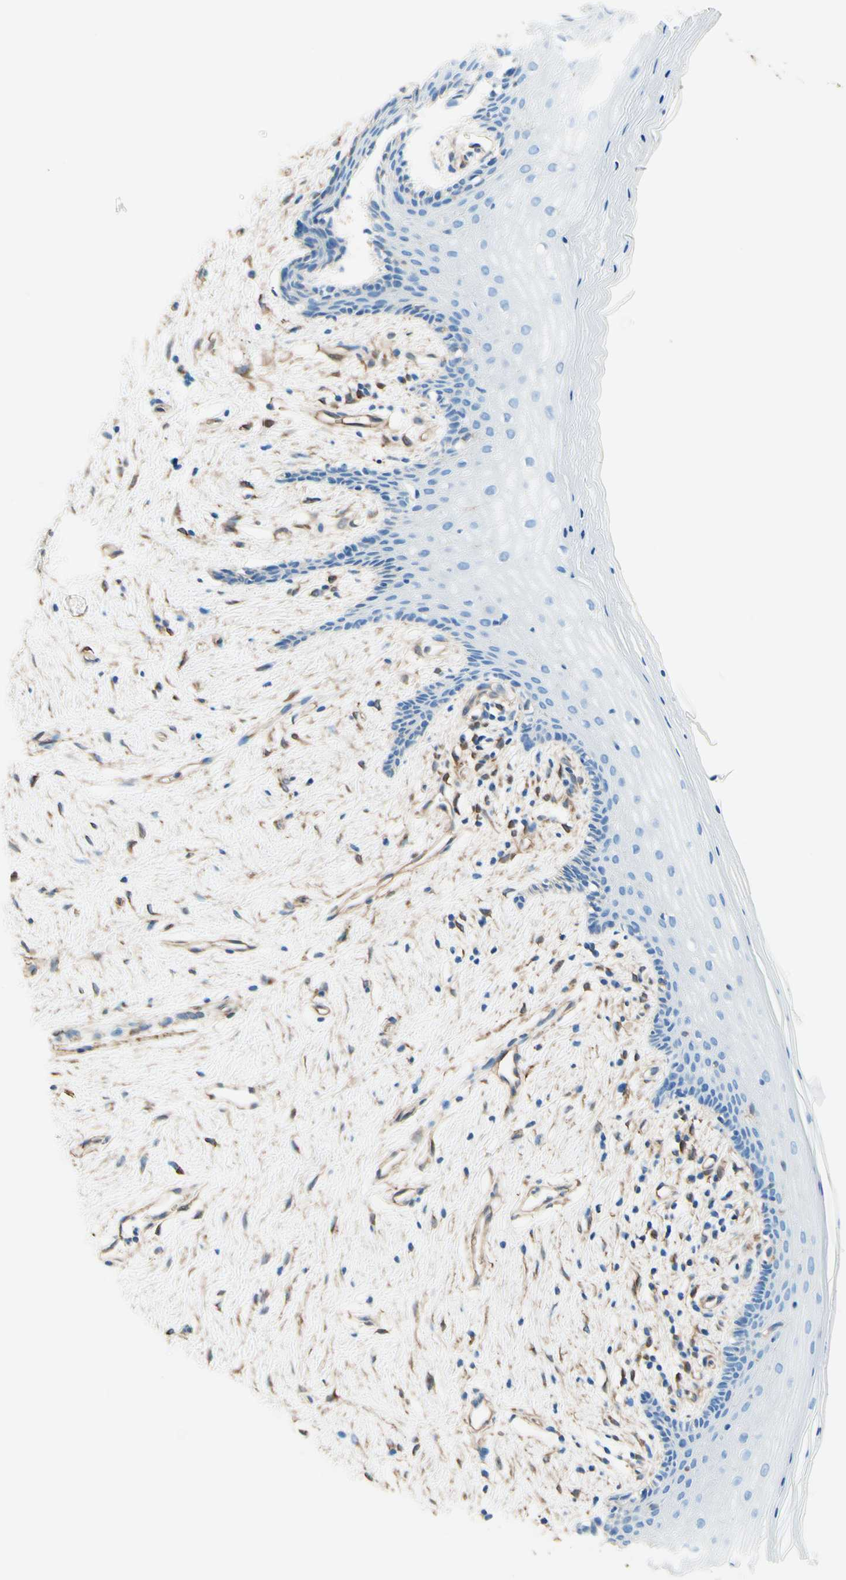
{"staining": {"intensity": "negative", "quantity": "none", "location": "none"}, "tissue": "vagina", "cell_type": "Squamous epithelial cells", "image_type": "normal", "snomed": [{"axis": "morphology", "description": "Normal tissue, NOS"}, {"axis": "topography", "description": "Vagina"}], "caption": "Immunohistochemistry (IHC) histopathology image of normal vagina: vagina stained with DAB (3,3'-diaminobenzidine) reveals no significant protein expression in squamous epithelial cells.", "gene": "DPYSL3", "patient": {"sex": "female", "age": 44}}